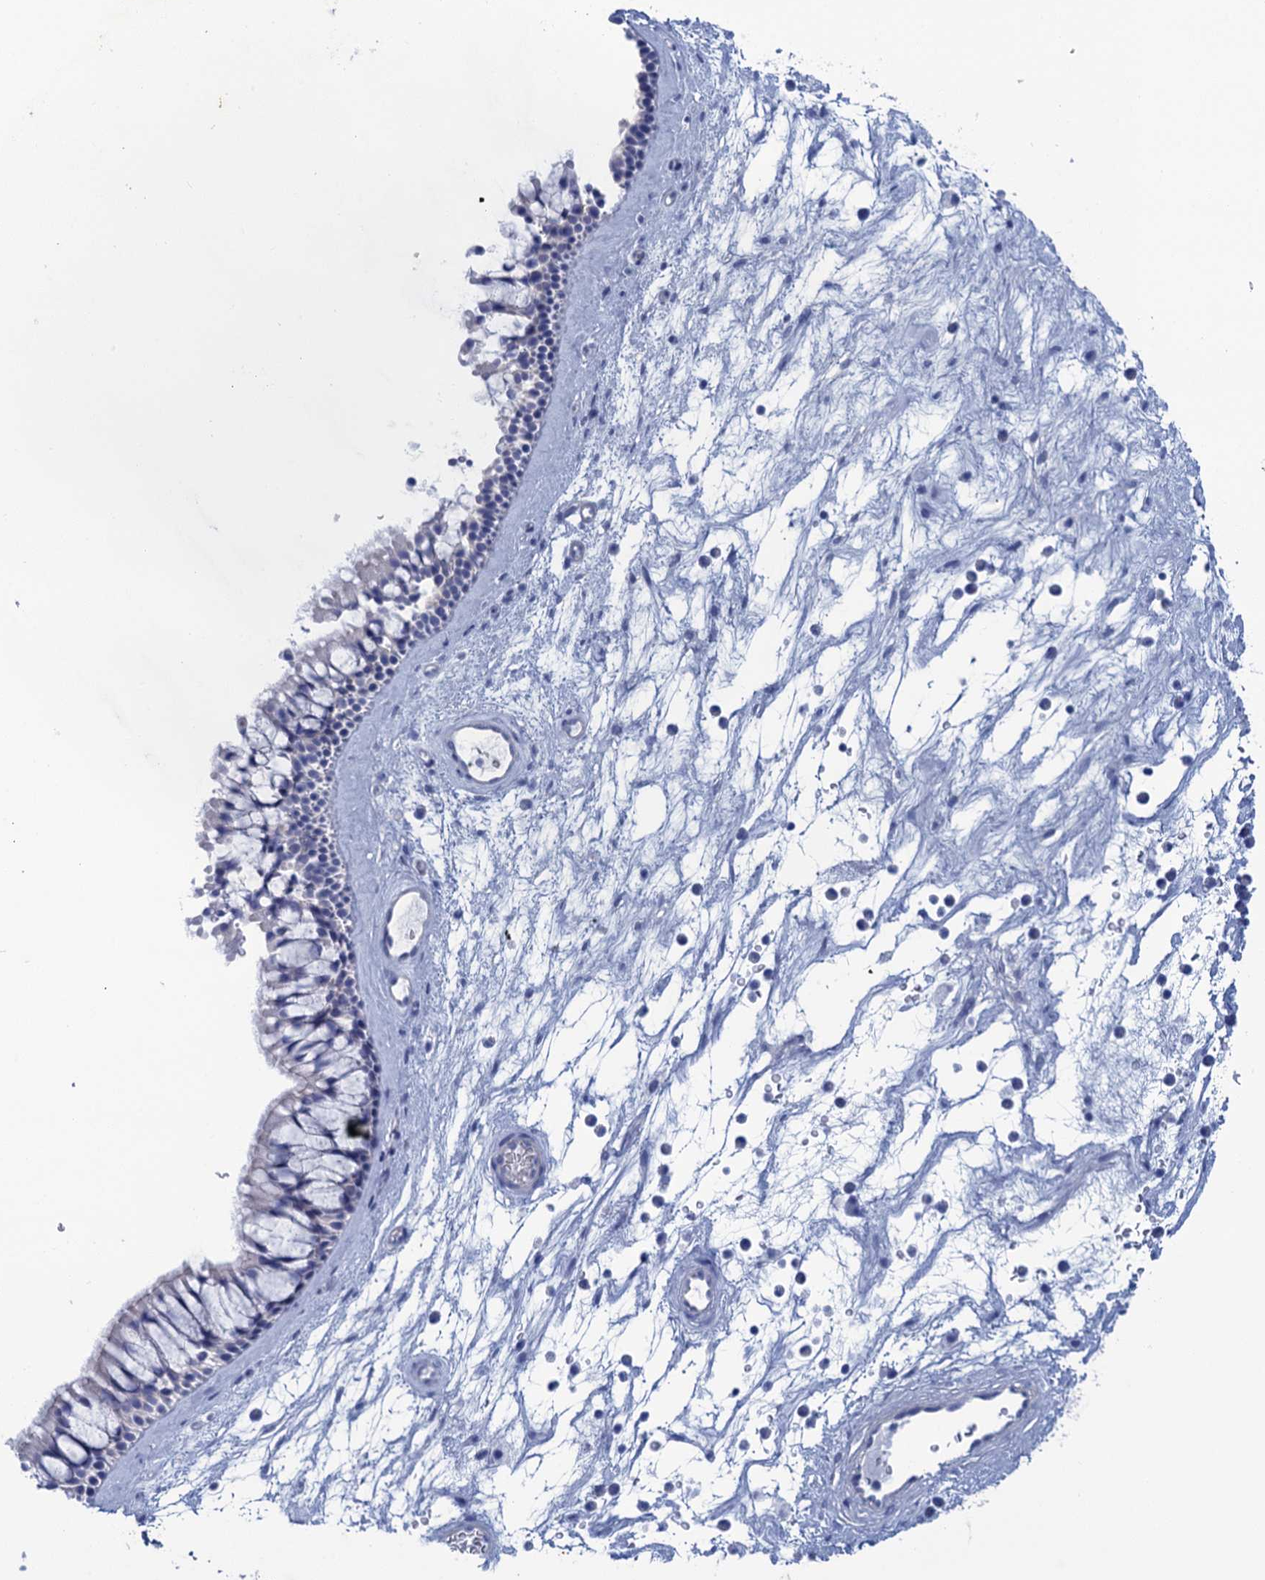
{"staining": {"intensity": "negative", "quantity": "none", "location": "none"}, "tissue": "nasopharynx", "cell_type": "Respiratory epithelial cells", "image_type": "normal", "snomed": [{"axis": "morphology", "description": "Normal tissue, NOS"}, {"axis": "topography", "description": "Nasopharynx"}], "caption": "DAB (3,3'-diaminobenzidine) immunohistochemical staining of benign human nasopharynx shows no significant positivity in respiratory epithelial cells.", "gene": "CALML5", "patient": {"sex": "male", "age": 64}}